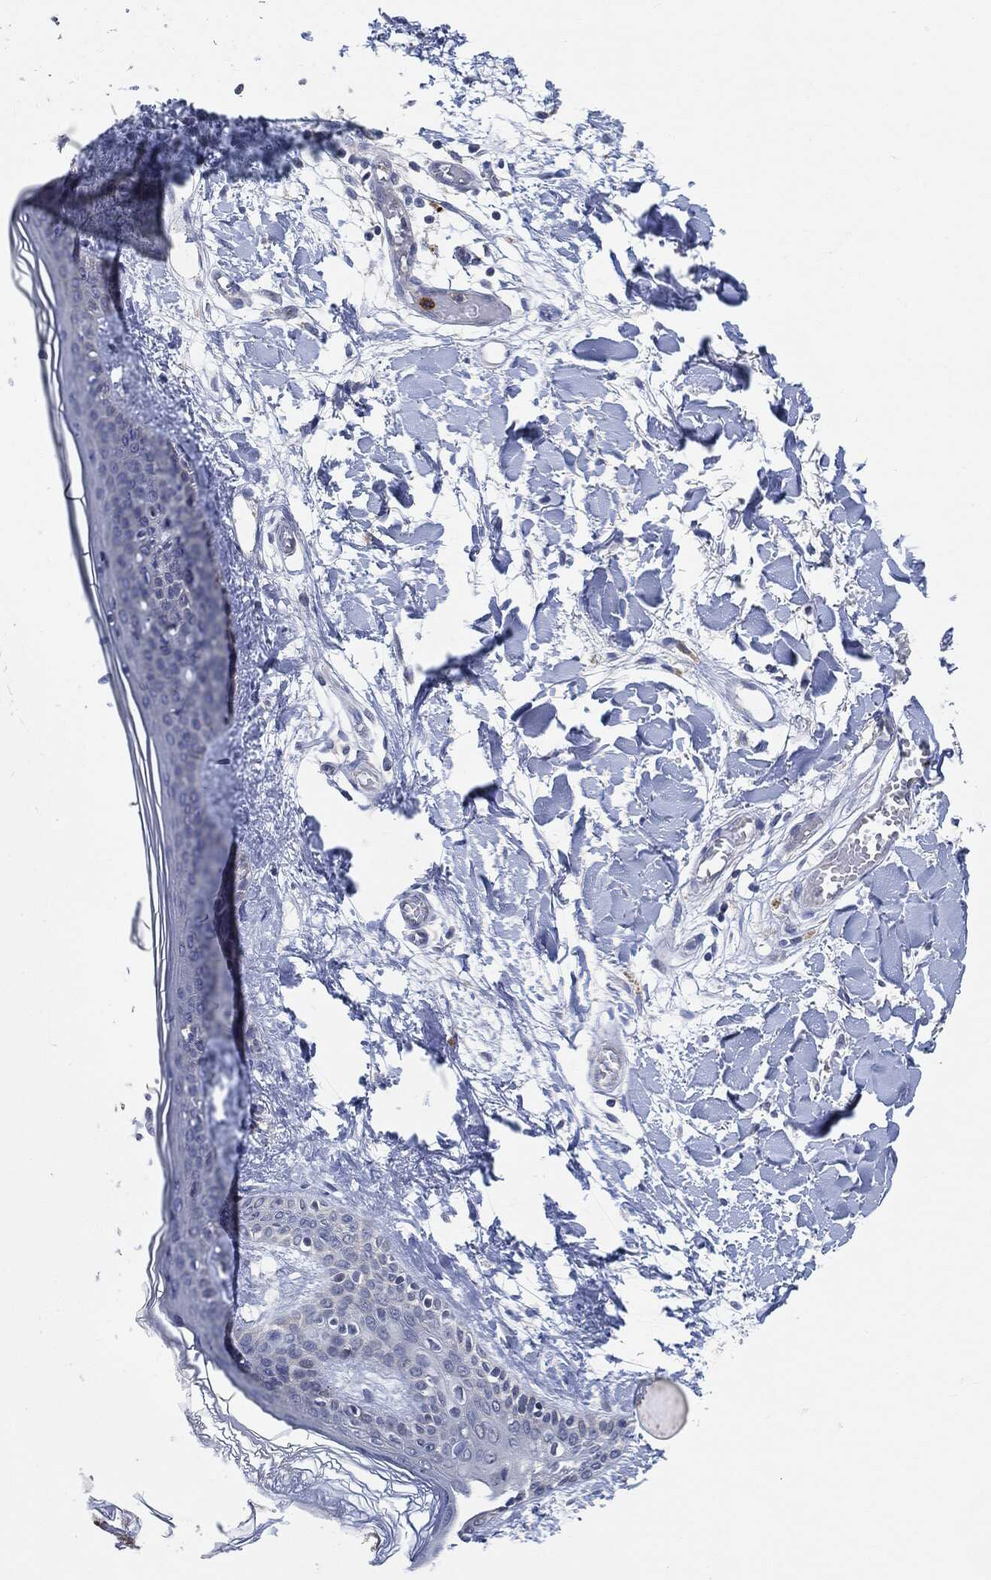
{"staining": {"intensity": "negative", "quantity": "none", "location": "none"}, "tissue": "skin", "cell_type": "Fibroblasts", "image_type": "normal", "snomed": [{"axis": "morphology", "description": "Normal tissue, NOS"}, {"axis": "topography", "description": "Skin"}], "caption": "Skin stained for a protein using IHC displays no staining fibroblasts.", "gene": "VSIG4", "patient": {"sex": "female", "age": 34}}